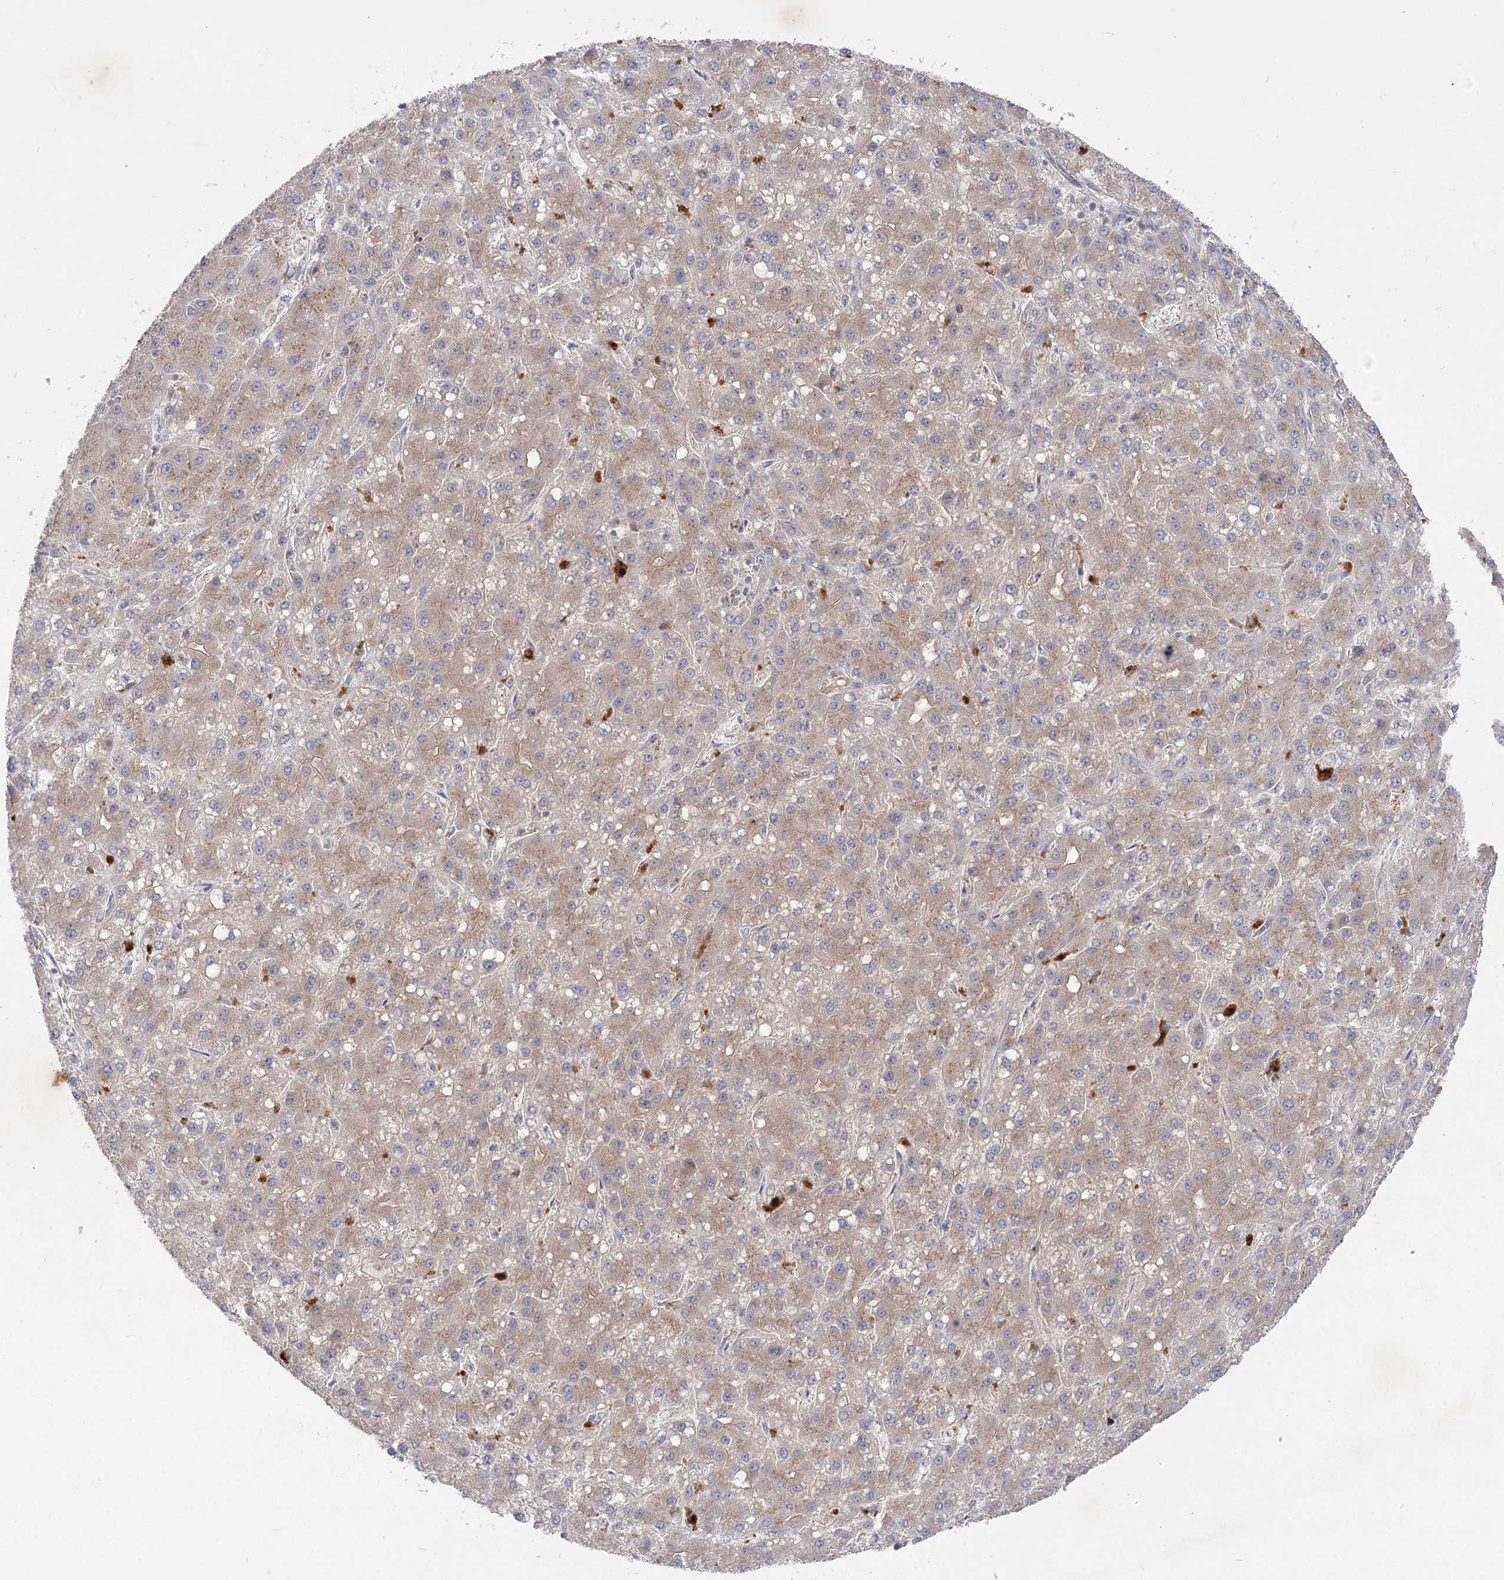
{"staining": {"intensity": "weak", "quantity": ">75%", "location": "cytoplasmic/membranous"}, "tissue": "liver cancer", "cell_type": "Tumor cells", "image_type": "cancer", "snomed": [{"axis": "morphology", "description": "Carcinoma, Hepatocellular, NOS"}, {"axis": "topography", "description": "Liver"}], "caption": "Immunohistochemistry (IHC) of liver cancer (hepatocellular carcinoma) demonstrates low levels of weak cytoplasmic/membranous expression in approximately >75% of tumor cells.", "gene": "GBF1", "patient": {"sex": "male", "age": 67}}